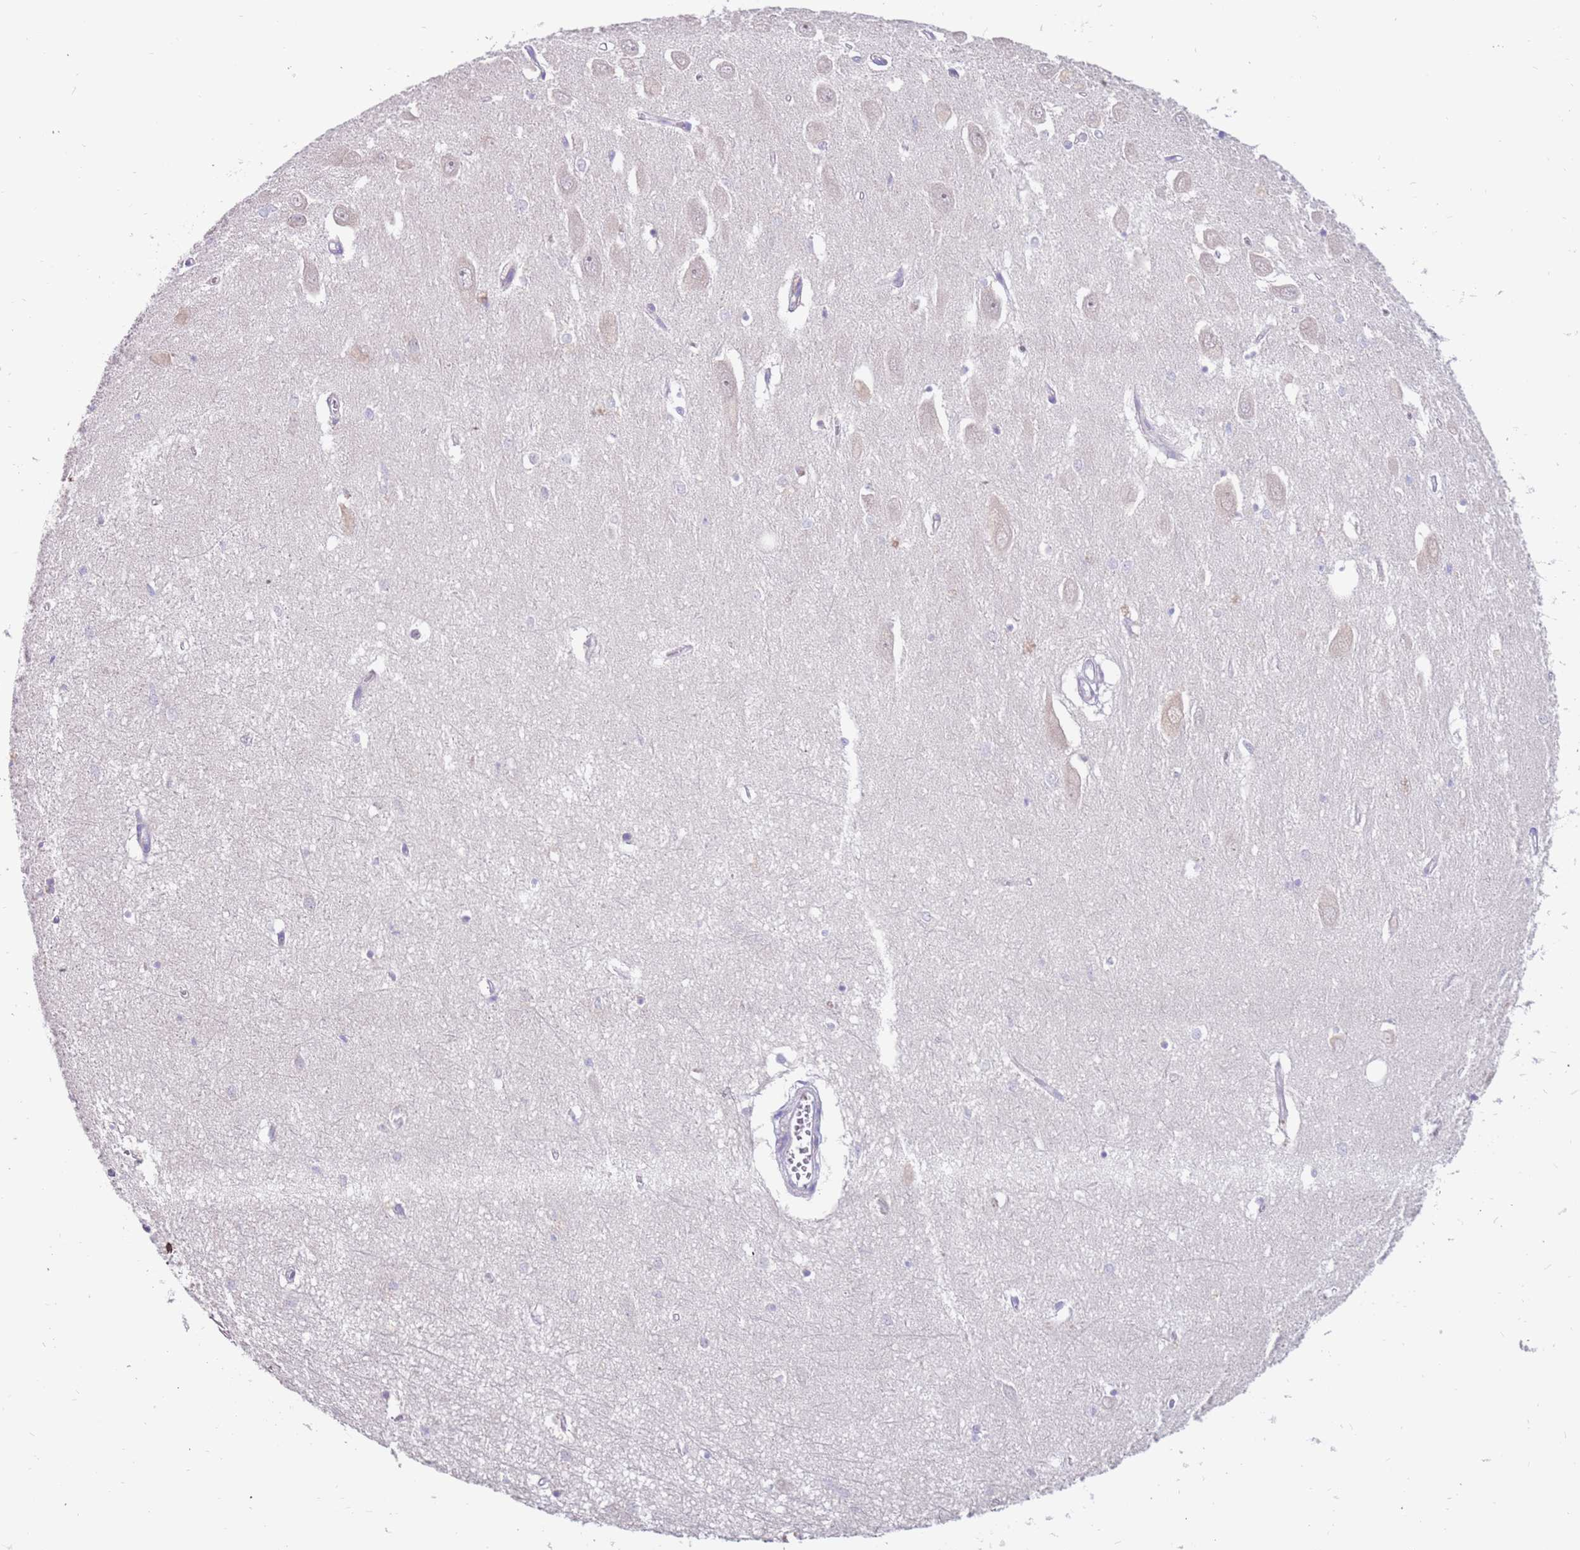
{"staining": {"intensity": "negative", "quantity": "none", "location": "none"}, "tissue": "hippocampus", "cell_type": "Glial cells", "image_type": "normal", "snomed": [{"axis": "morphology", "description": "Normal tissue, NOS"}, {"axis": "topography", "description": "Hippocampus"}], "caption": "This is a image of IHC staining of benign hippocampus, which shows no staining in glial cells.", "gene": "ZNF746", "patient": {"sex": "female", "age": 64}}